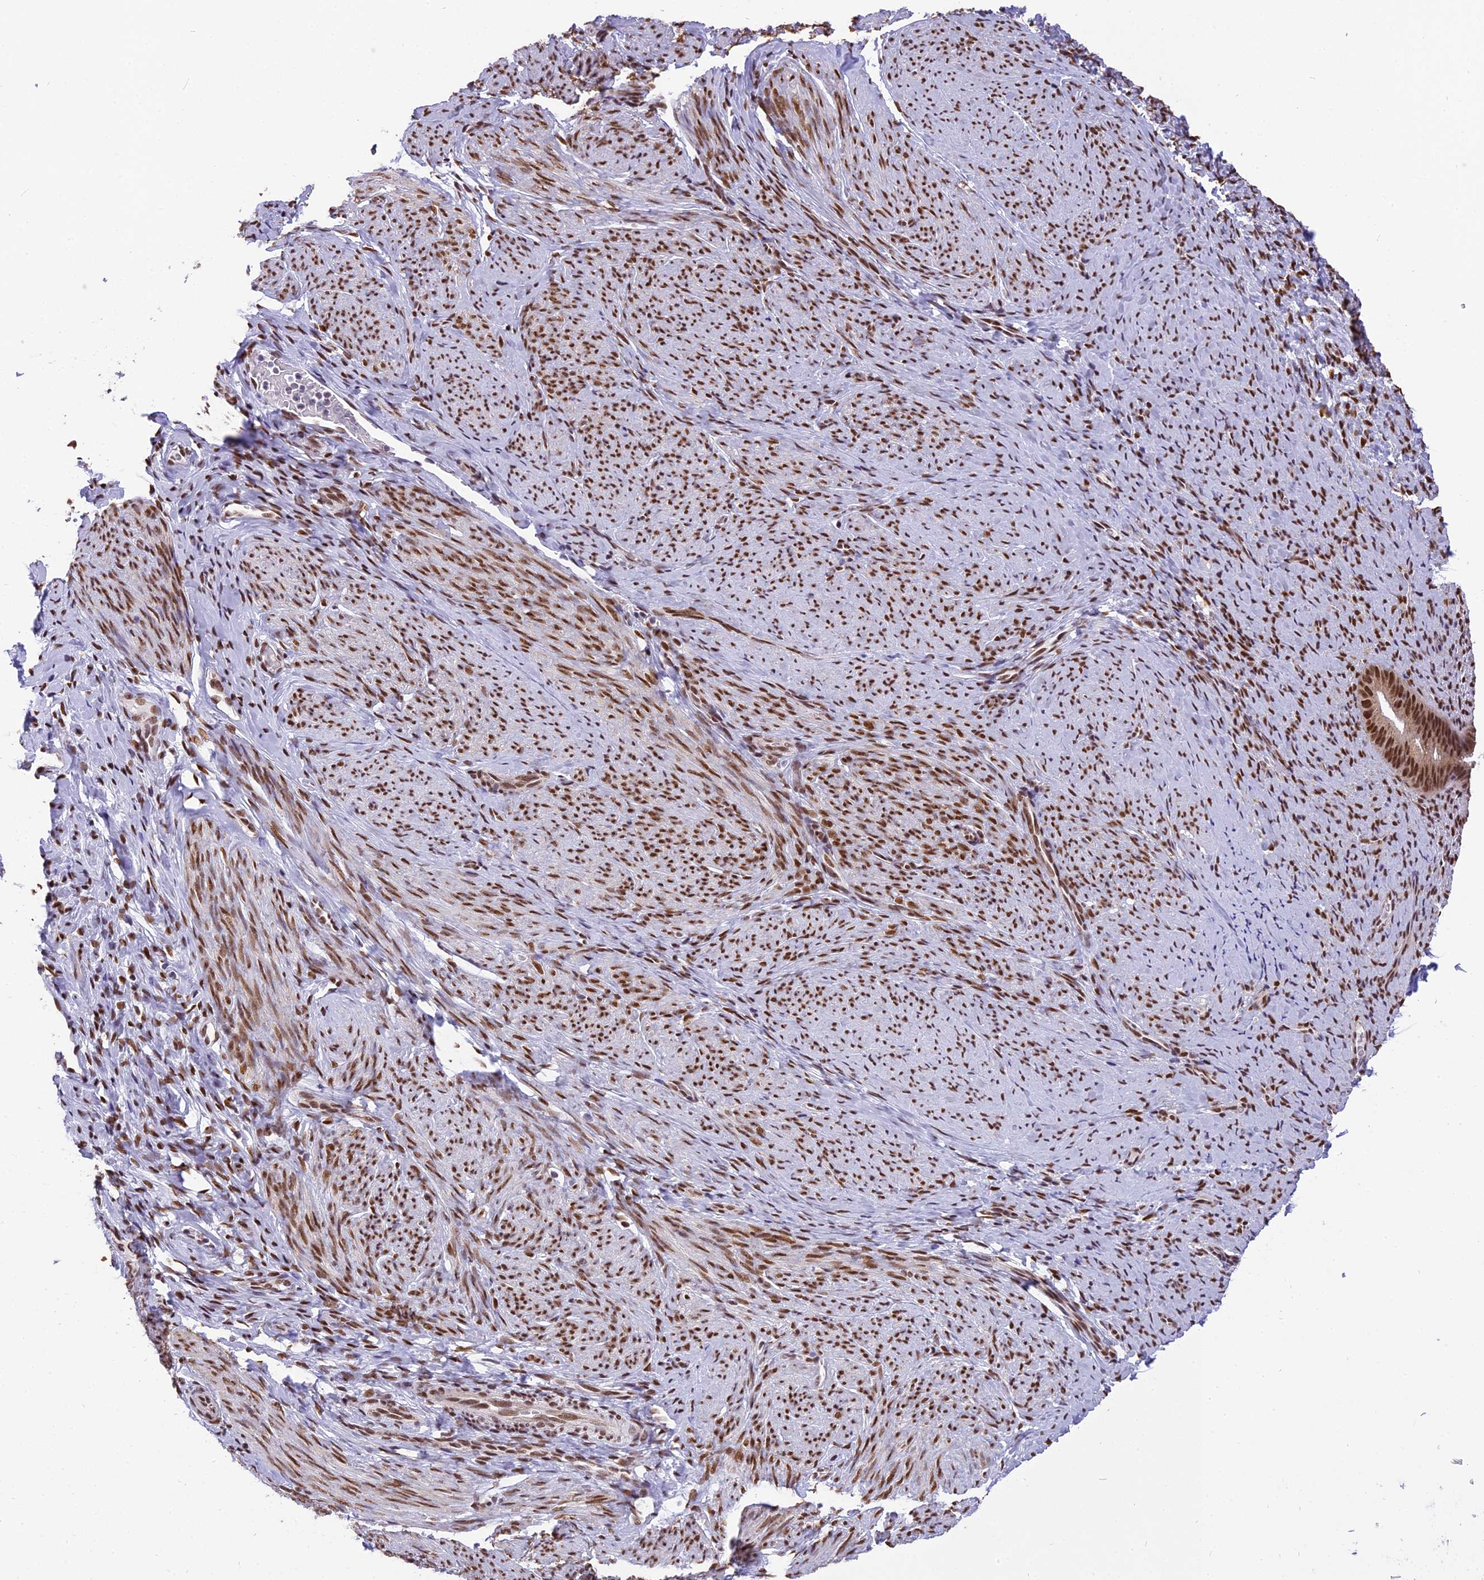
{"staining": {"intensity": "moderate", "quantity": "25%-75%", "location": "nuclear"}, "tissue": "endometrium", "cell_type": "Cells in endometrial stroma", "image_type": "normal", "snomed": [{"axis": "morphology", "description": "Normal tissue, NOS"}, {"axis": "topography", "description": "Endometrium"}], "caption": "A micrograph of human endometrium stained for a protein reveals moderate nuclear brown staining in cells in endometrial stroma. The staining is performed using DAB (3,3'-diaminobenzidine) brown chromogen to label protein expression. The nuclei are counter-stained blue using hematoxylin.", "gene": "IRF2BP1", "patient": {"sex": "female", "age": 65}}